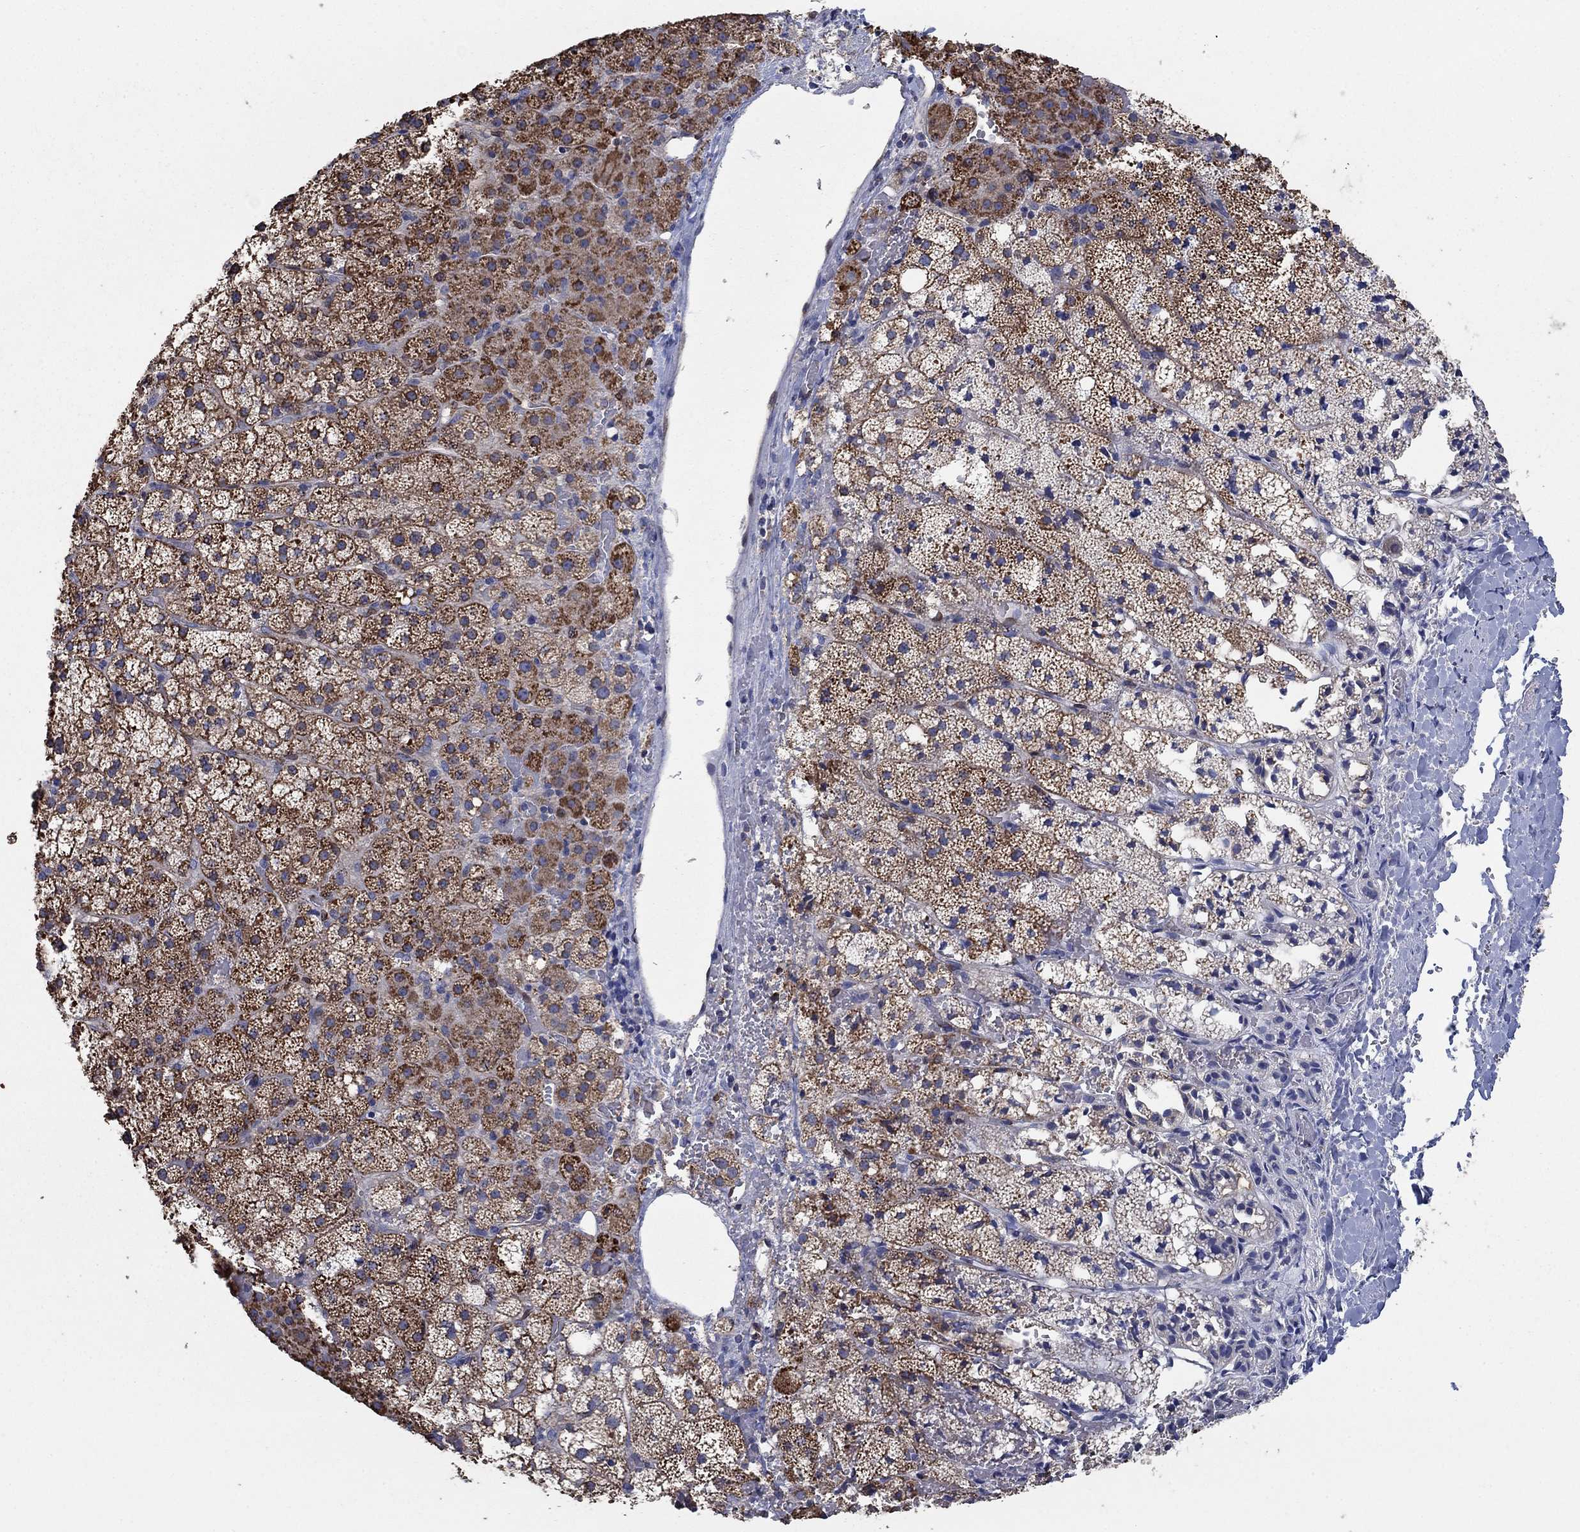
{"staining": {"intensity": "strong", "quantity": "25%-75%", "location": "cytoplasmic/membranous"}, "tissue": "adrenal gland", "cell_type": "Glandular cells", "image_type": "normal", "snomed": [{"axis": "morphology", "description": "Normal tissue, NOS"}, {"axis": "topography", "description": "Adrenal gland"}], "caption": "Immunohistochemistry (IHC) (DAB) staining of benign human adrenal gland reveals strong cytoplasmic/membranous protein expression in about 25%-75% of glandular cells.", "gene": "HID1", "patient": {"sex": "male", "age": 53}}